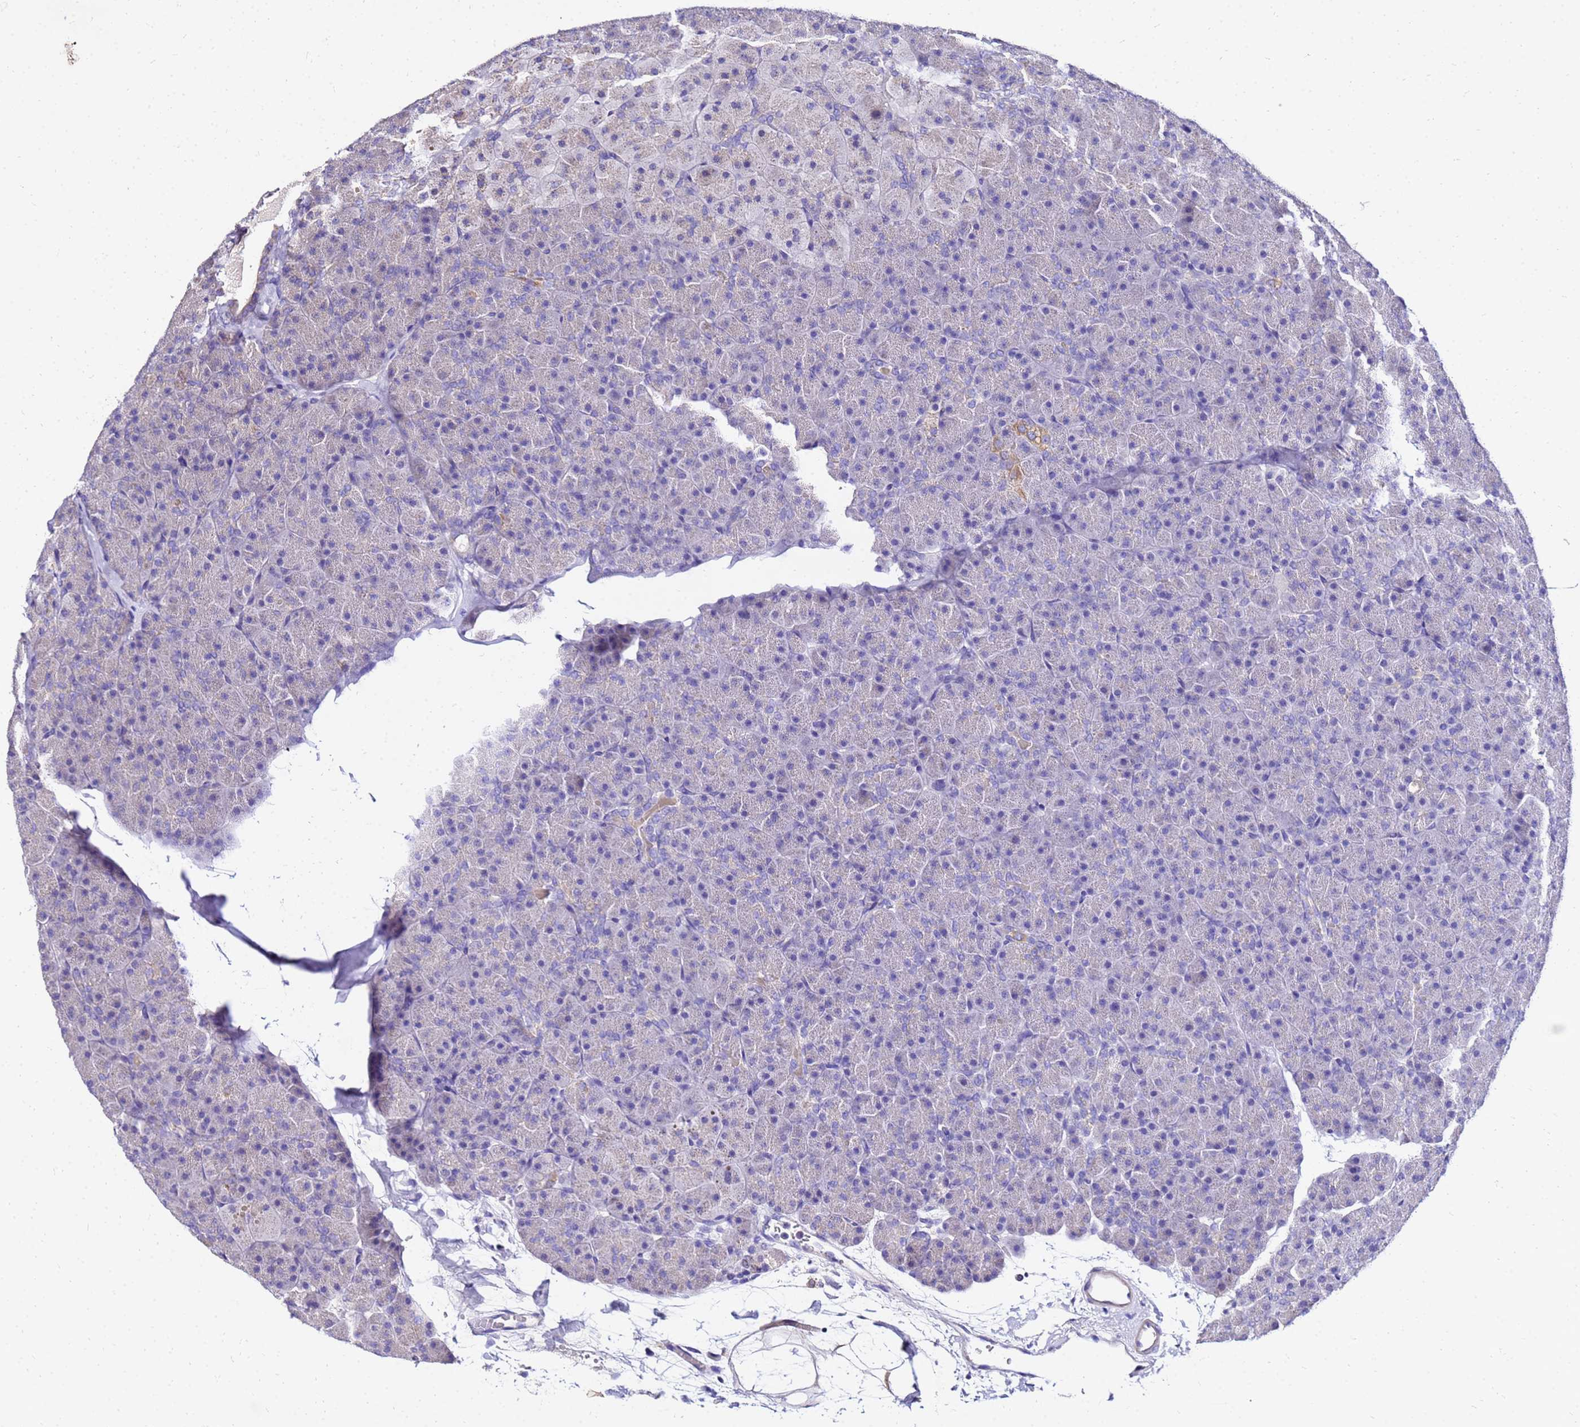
{"staining": {"intensity": "moderate", "quantity": "<25%", "location": "cytoplasmic/membranous"}, "tissue": "pancreas", "cell_type": "Exocrine glandular cells", "image_type": "normal", "snomed": [{"axis": "morphology", "description": "Normal tissue, NOS"}, {"axis": "topography", "description": "Pancreas"}], "caption": "Exocrine glandular cells exhibit moderate cytoplasmic/membranous positivity in about <25% of cells in normal pancreas.", "gene": "COX14", "patient": {"sex": "male", "age": 36}}